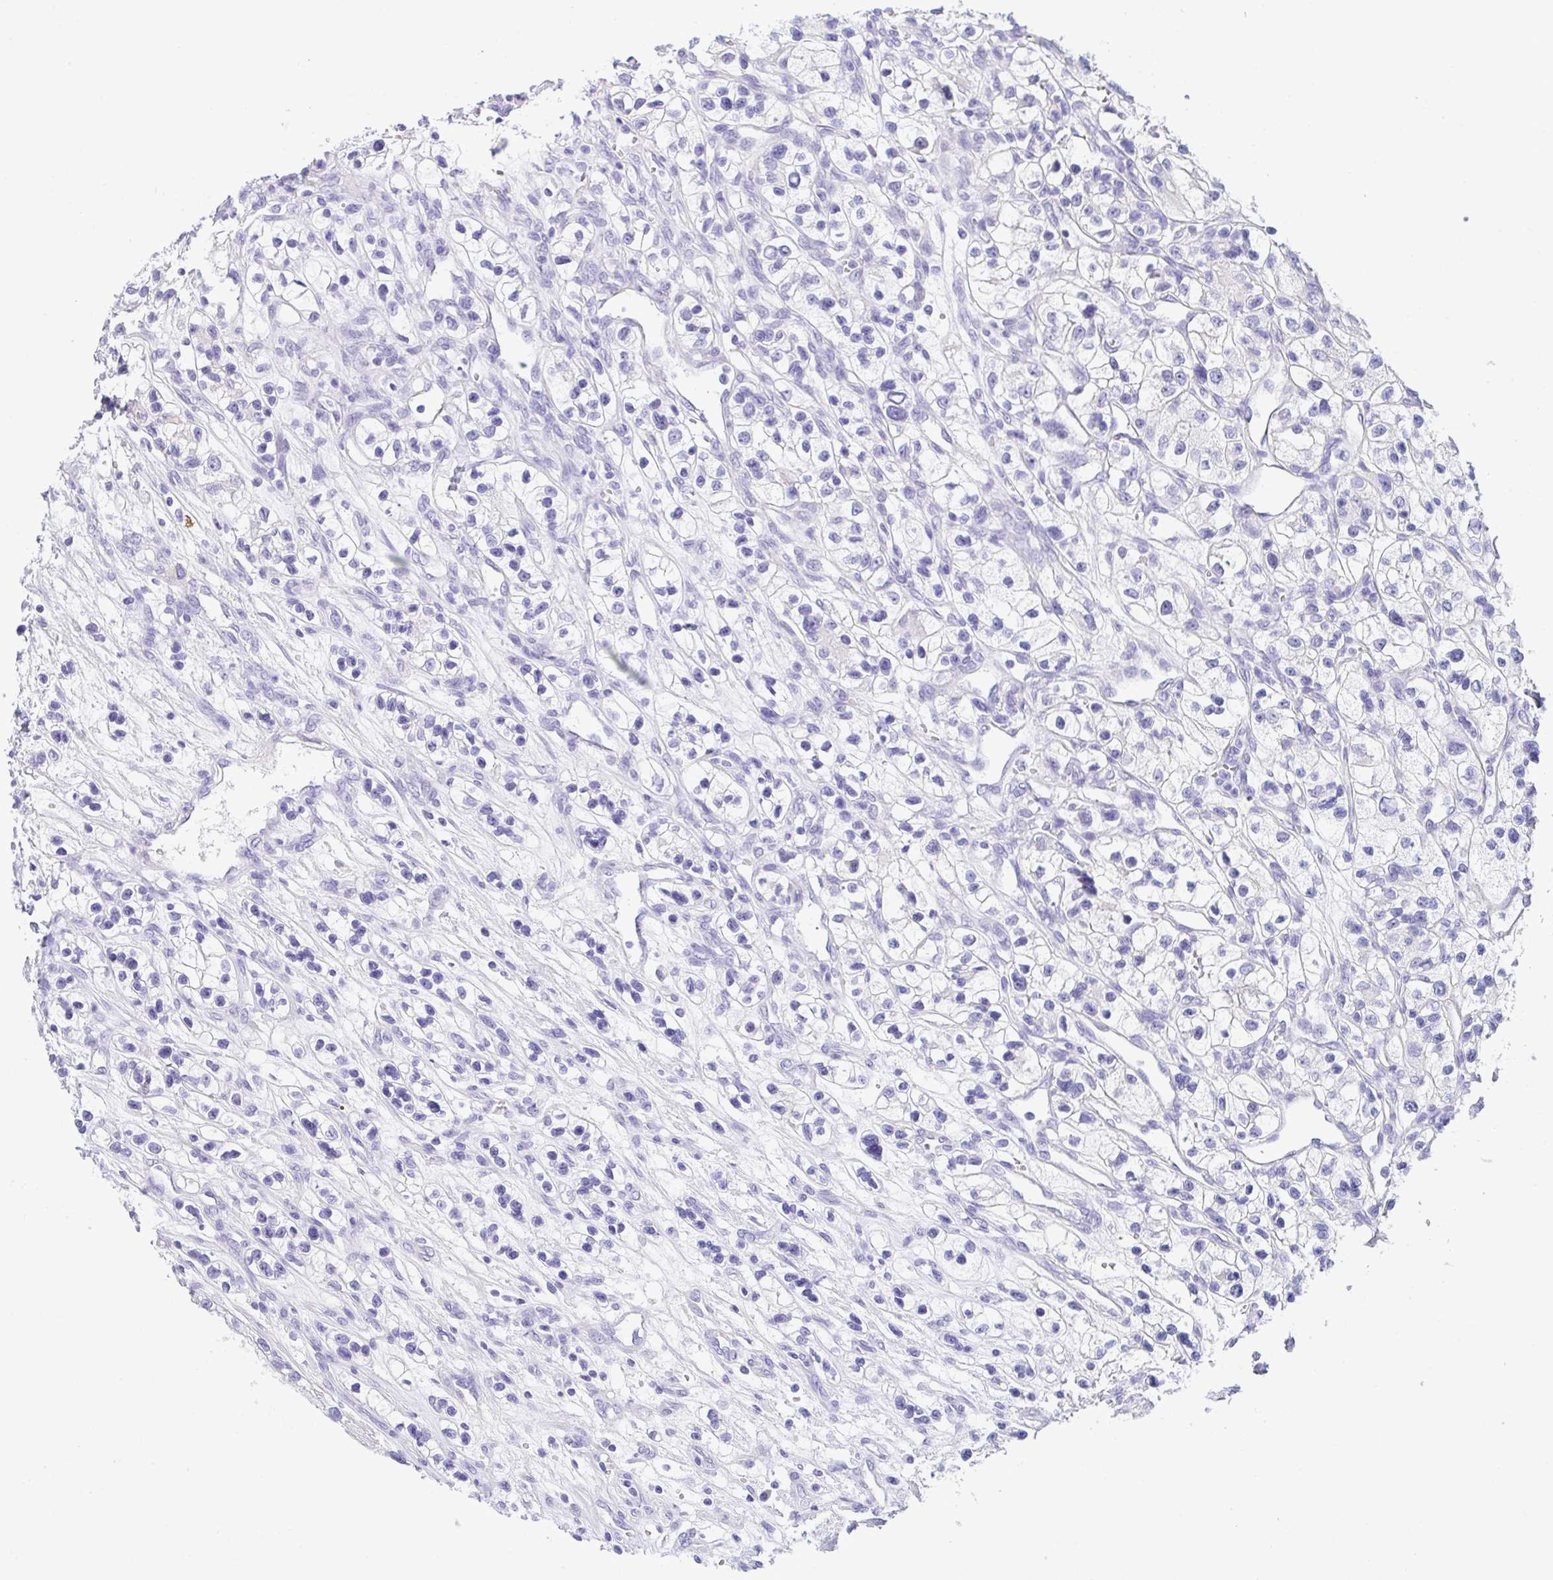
{"staining": {"intensity": "negative", "quantity": "none", "location": "none"}, "tissue": "renal cancer", "cell_type": "Tumor cells", "image_type": "cancer", "snomed": [{"axis": "morphology", "description": "Adenocarcinoma, NOS"}, {"axis": "topography", "description": "Kidney"}], "caption": "High power microscopy photomicrograph of an immunohistochemistry histopathology image of renal cancer, revealing no significant positivity in tumor cells.", "gene": "RRM2", "patient": {"sex": "female", "age": 57}}